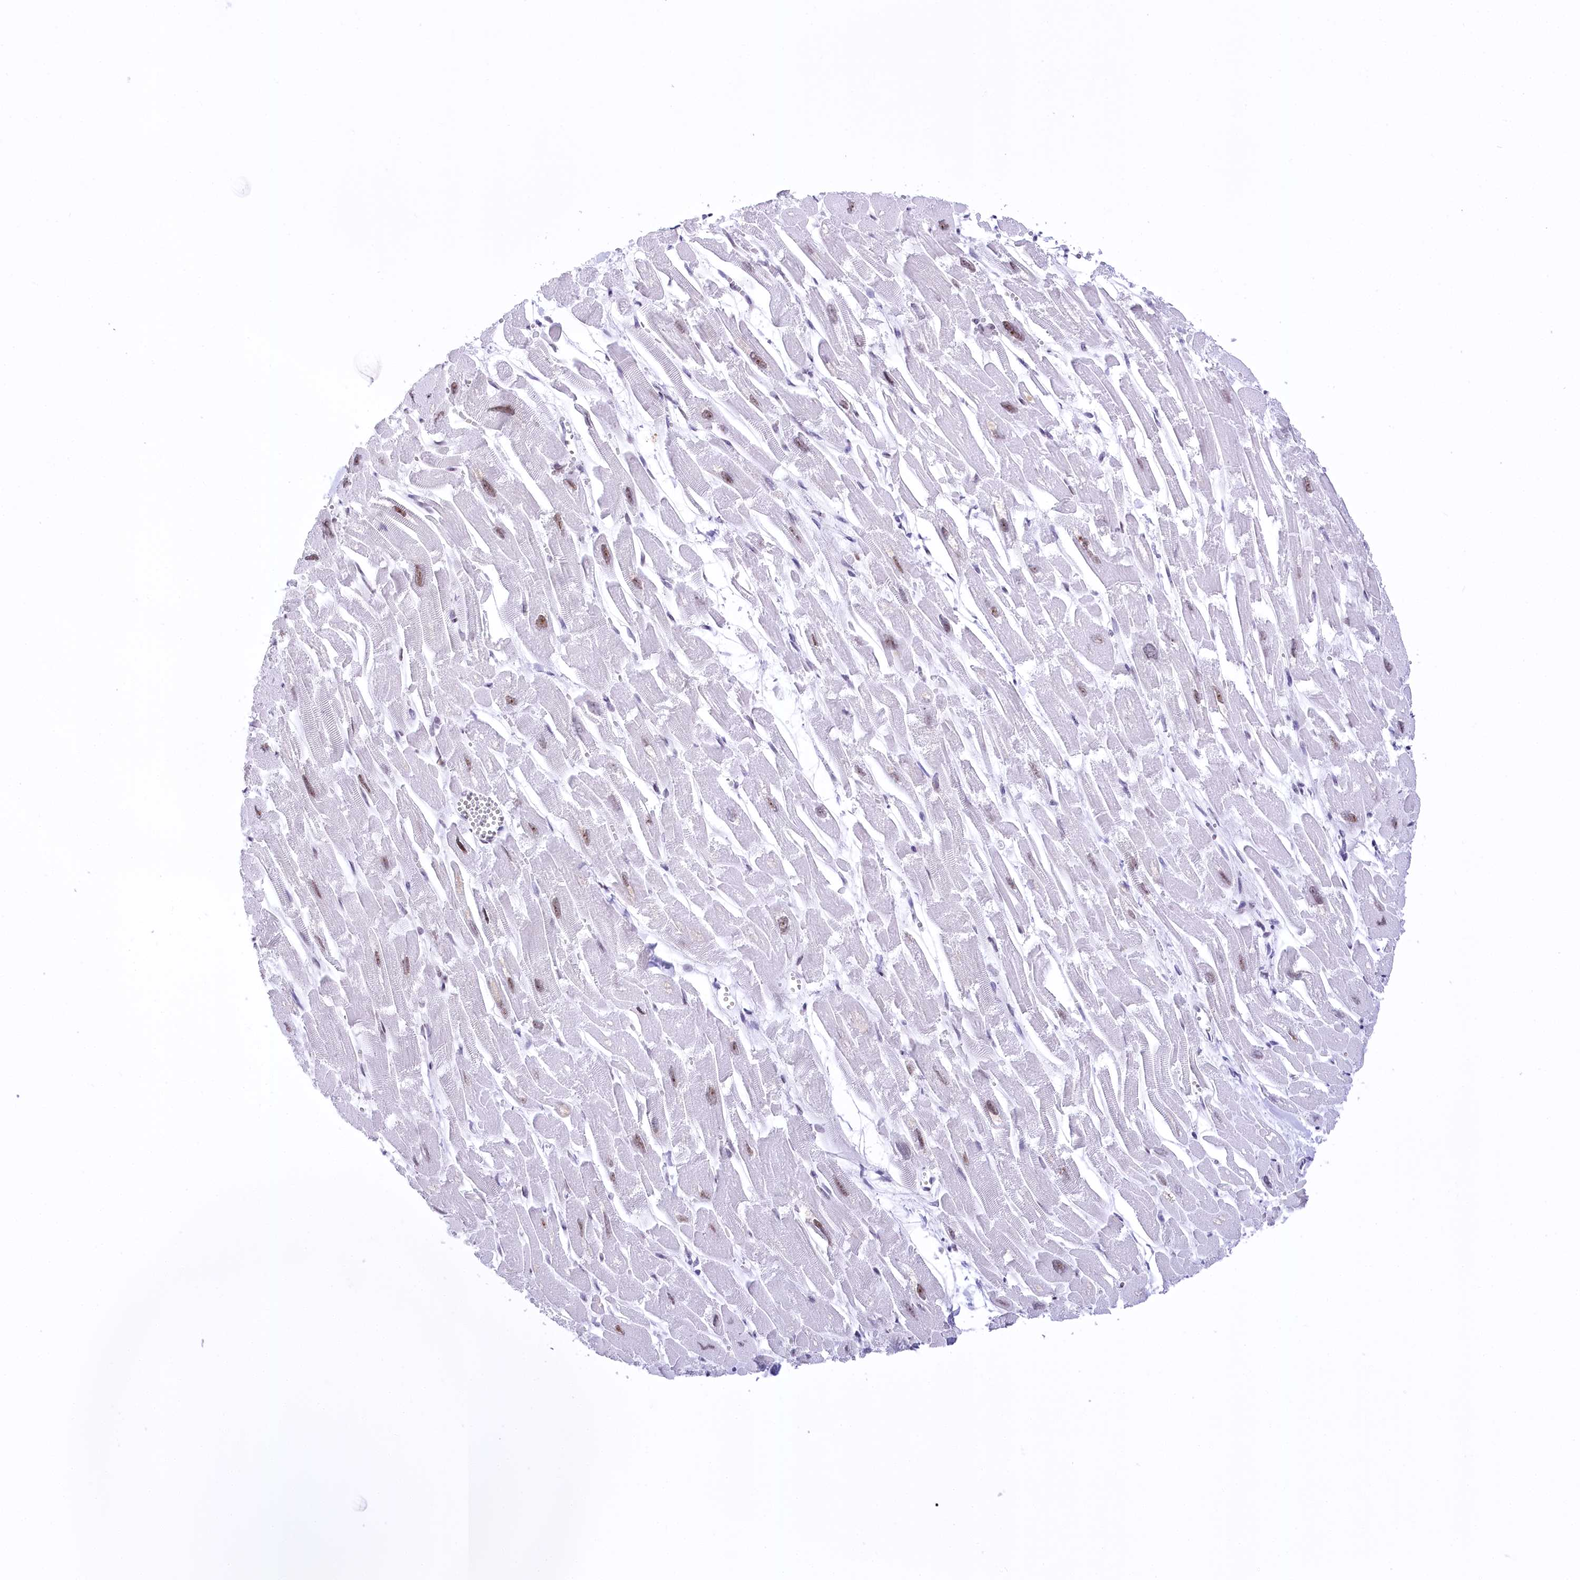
{"staining": {"intensity": "weak", "quantity": "<25%", "location": "nuclear"}, "tissue": "heart muscle", "cell_type": "Cardiomyocytes", "image_type": "normal", "snomed": [{"axis": "morphology", "description": "Normal tissue, NOS"}, {"axis": "topography", "description": "Heart"}], "caption": "Immunohistochemistry (IHC) histopathology image of benign heart muscle stained for a protein (brown), which demonstrates no expression in cardiomyocytes. The staining is performed using DAB (3,3'-diaminobenzidine) brown chromogen with nuclei counter-stained in using hematoxylin.", "gene": "HNRNPA0", "patient": {"sex": "male", "age": 54}}